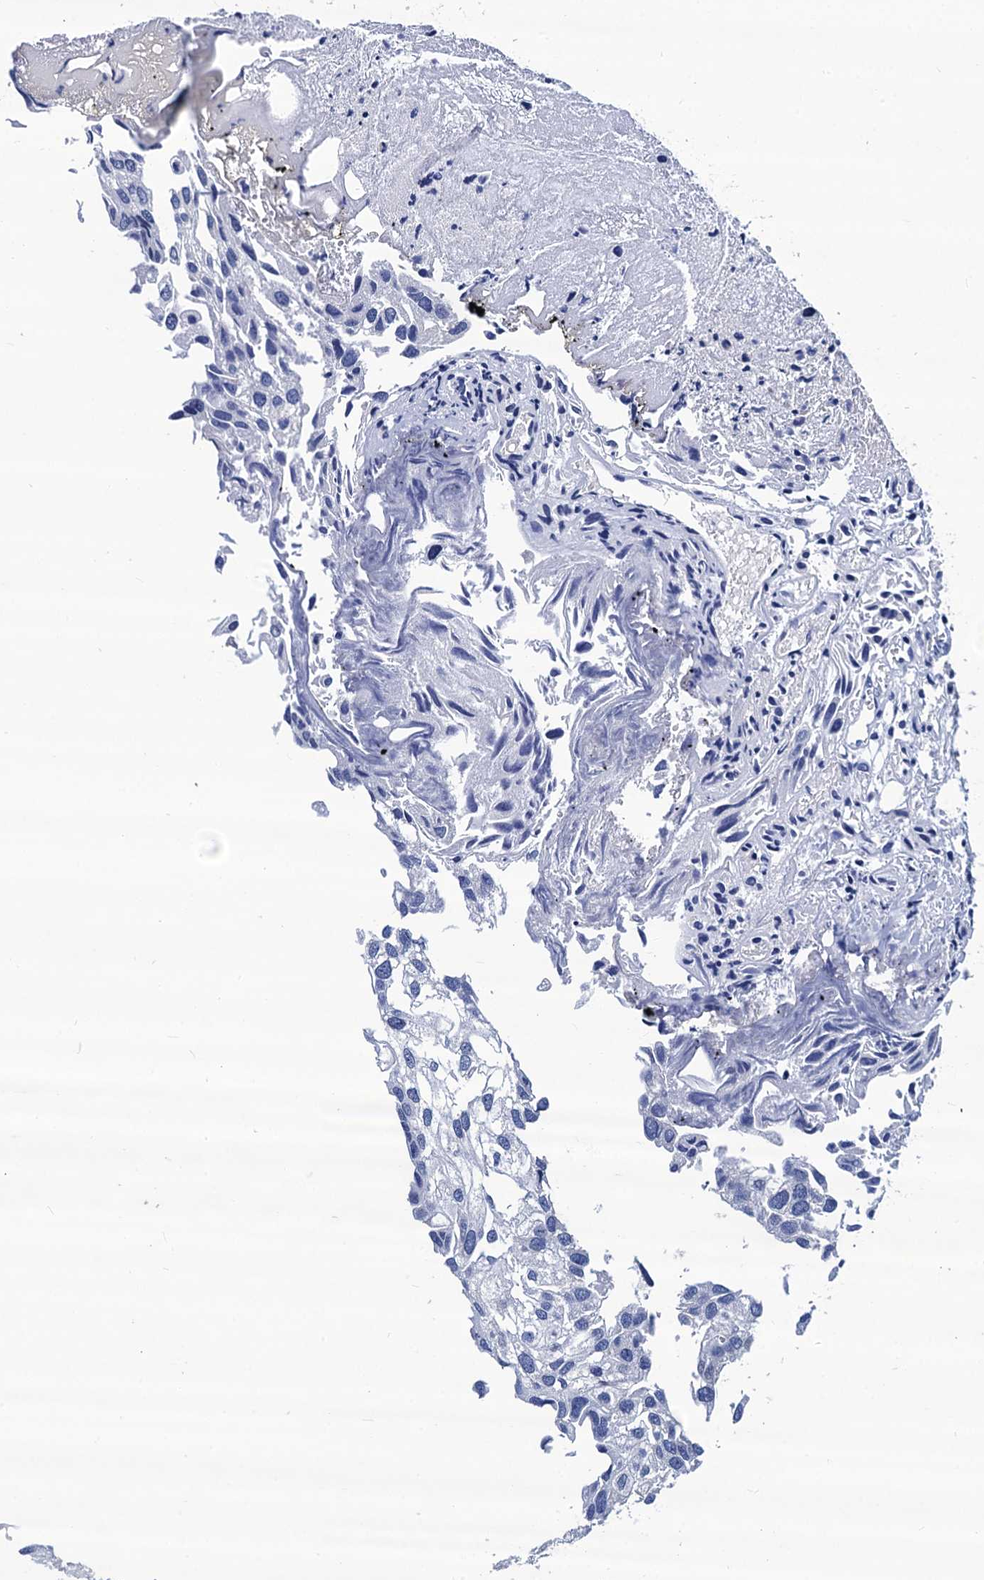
{"staining": {"intensity": "negative", "quantity": "none", "location": "none"}, "tissue": "urothelial cancer", "cell_type": "Tumor cells", "image_type": "cancer", "snomed": [{"axis": "morphology", "description": "Urothelial carcinoma, Low grade"}, {"axis": "topography", "description": "Urinary bladder"}], "caption": "High magnification brightfield microscopy of urothelial cancer stained with DAB (3,3'-diaminobenzidine) (brown) and counterstained with hematoxylin (blue): tumor cells show no significant expression.", "gene": "LRRC30", "patient": {"sex": "female", "age": 89}}